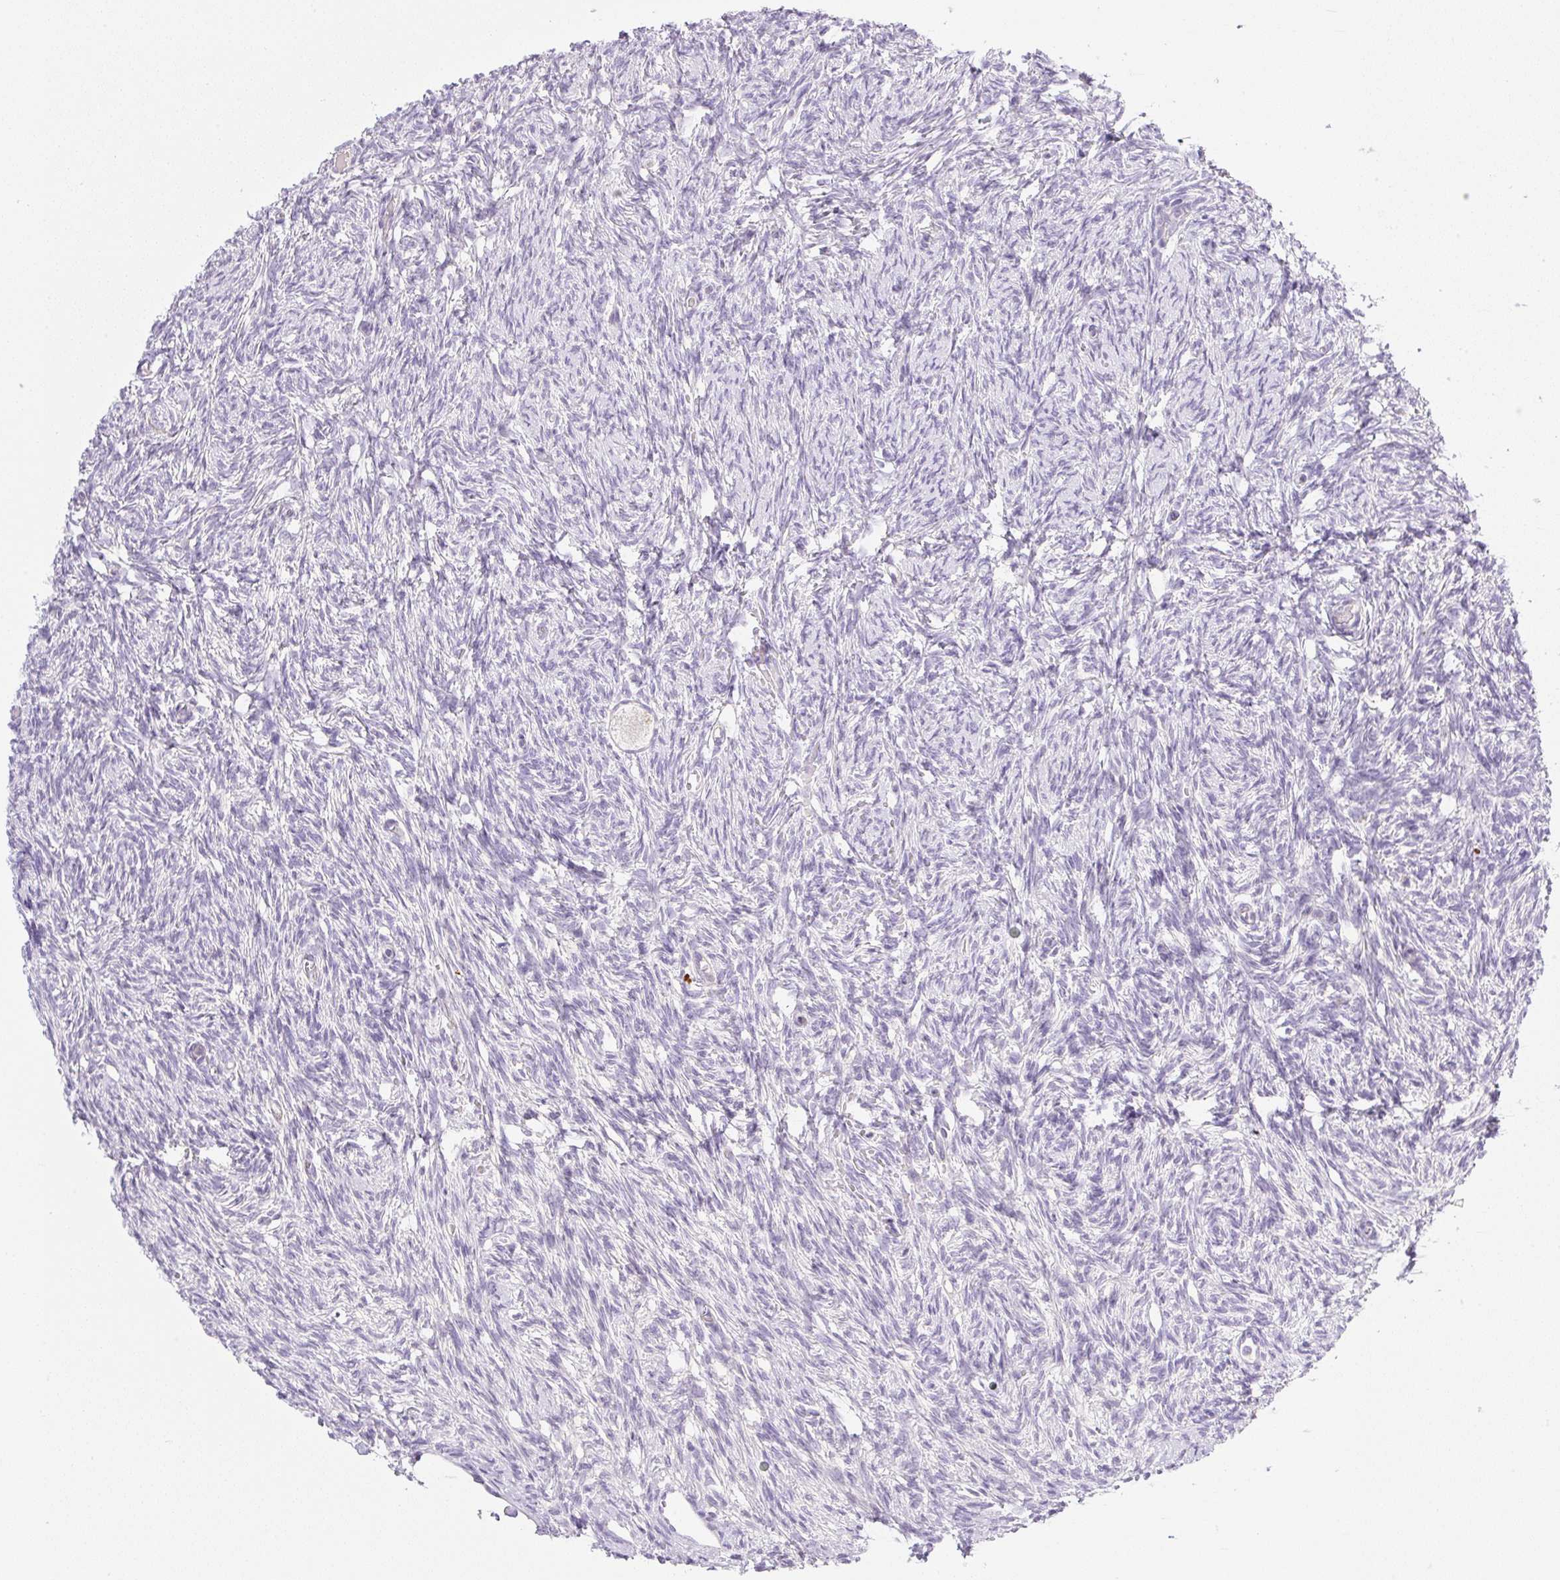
{"staining": {"intensity": "negative", "quantity": "none", "location": "none"}, "tissue": "ovary", "cell_type": "Follicle cells", "image_type": "normal", "snomed": [{"axis": "morphology", "description": "Normal tissue, NOS"}, {"axis": "topography", "description": "Ovary"}], "caption": "DAB immunohistochemical staining of benign human ovary exhibits no significant expression in follicle cells. Nuclei are stained in blue.", "gene": "MIA2", "patient": {"sex": "female", "age": 33}}